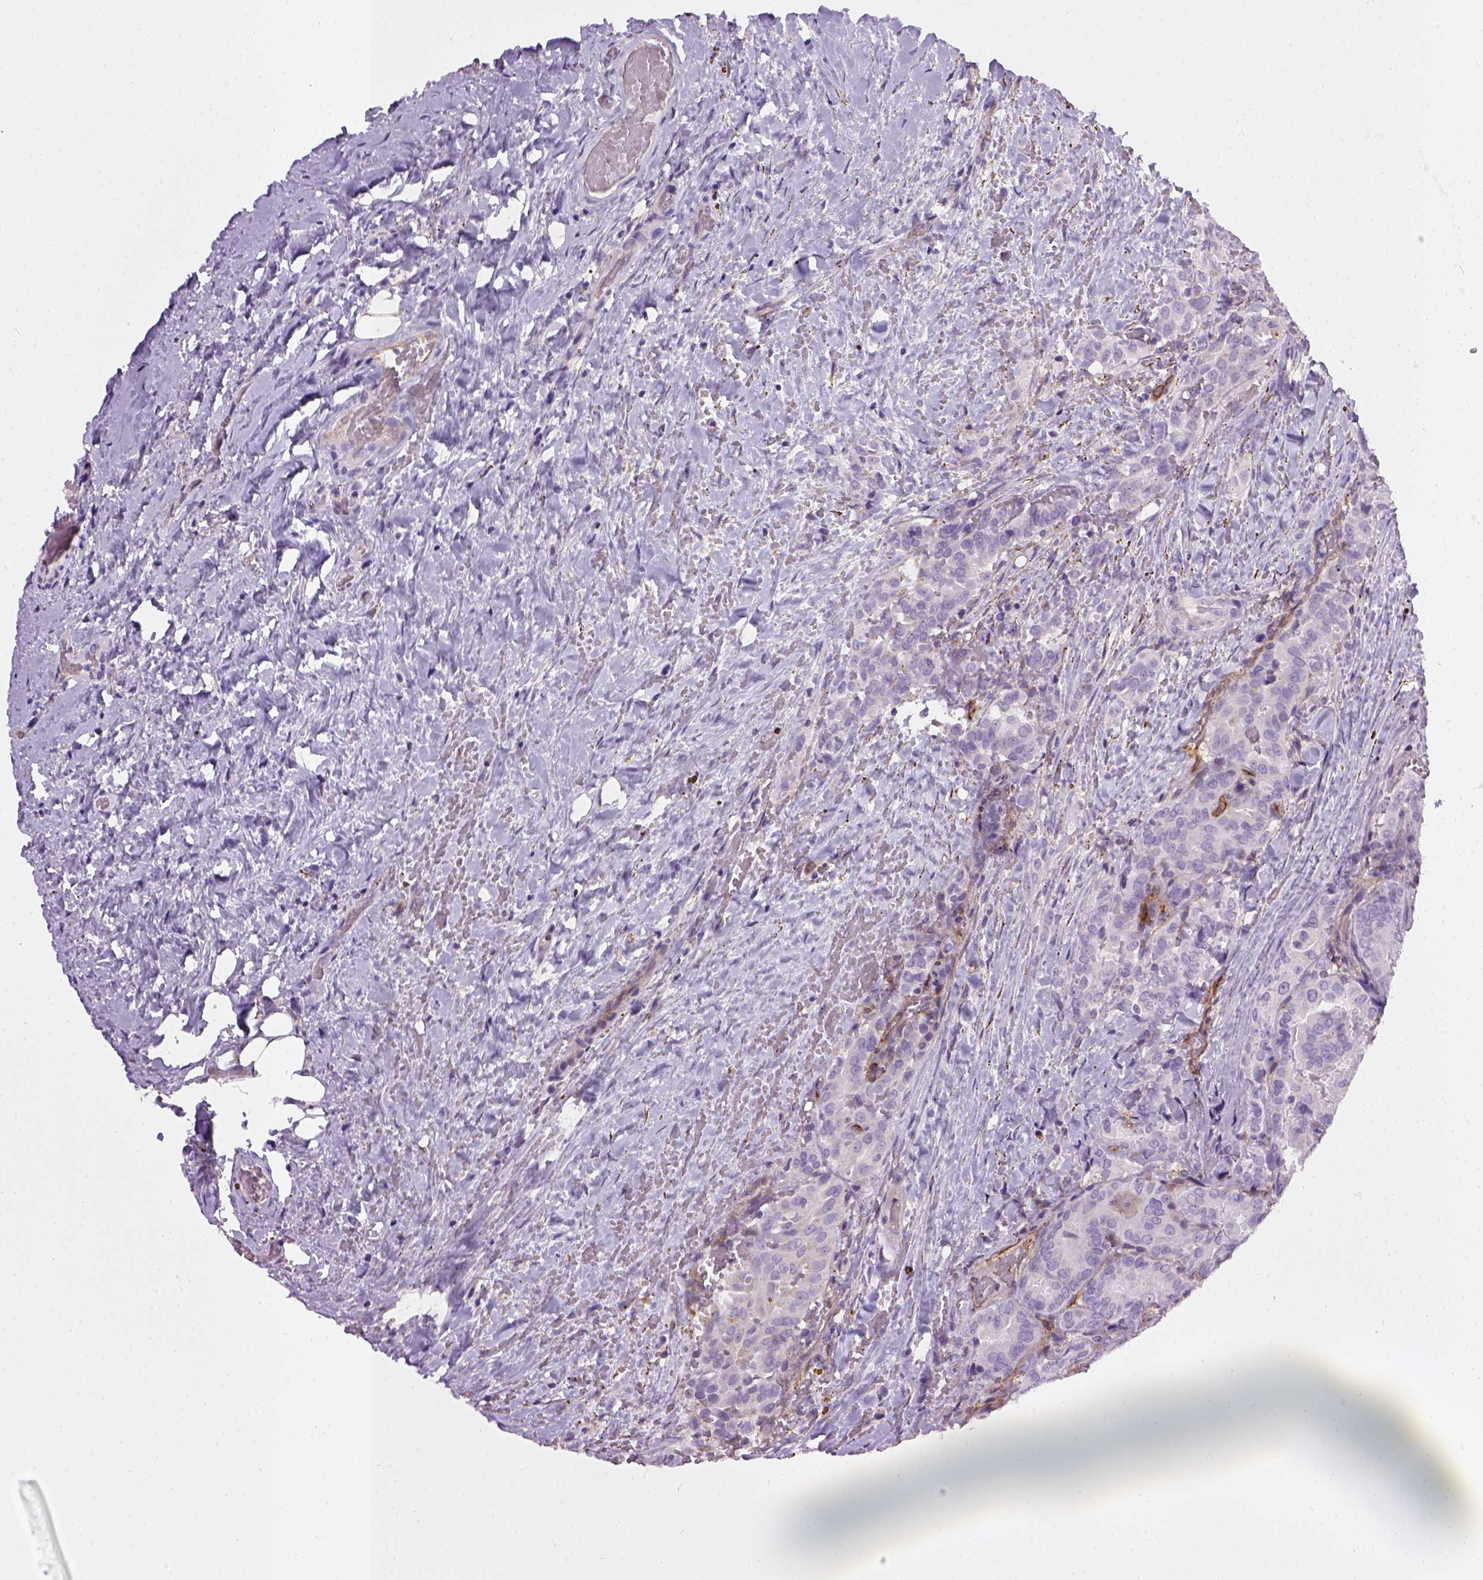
{"staining": {"intensity": "negative", "quantity": "none", "location": "none"}, "tissue": "thyroid cancer", "cell_type": "Tumor cells", "image_type": "cancer", "snomed": [{"axis": "morphology", "description": "Papillary adenocarcinoma, NOS"}, {"axis": "topography", "description": "Thyroid gland"}], "caption": "Tumor cells are negative for protein expression in human thyroid papillary adenocarcinoma. (DAB IHC with hematoxylin counter stain).", "gene": "ENG", "patient": {"sex": "male", "age": 61}}